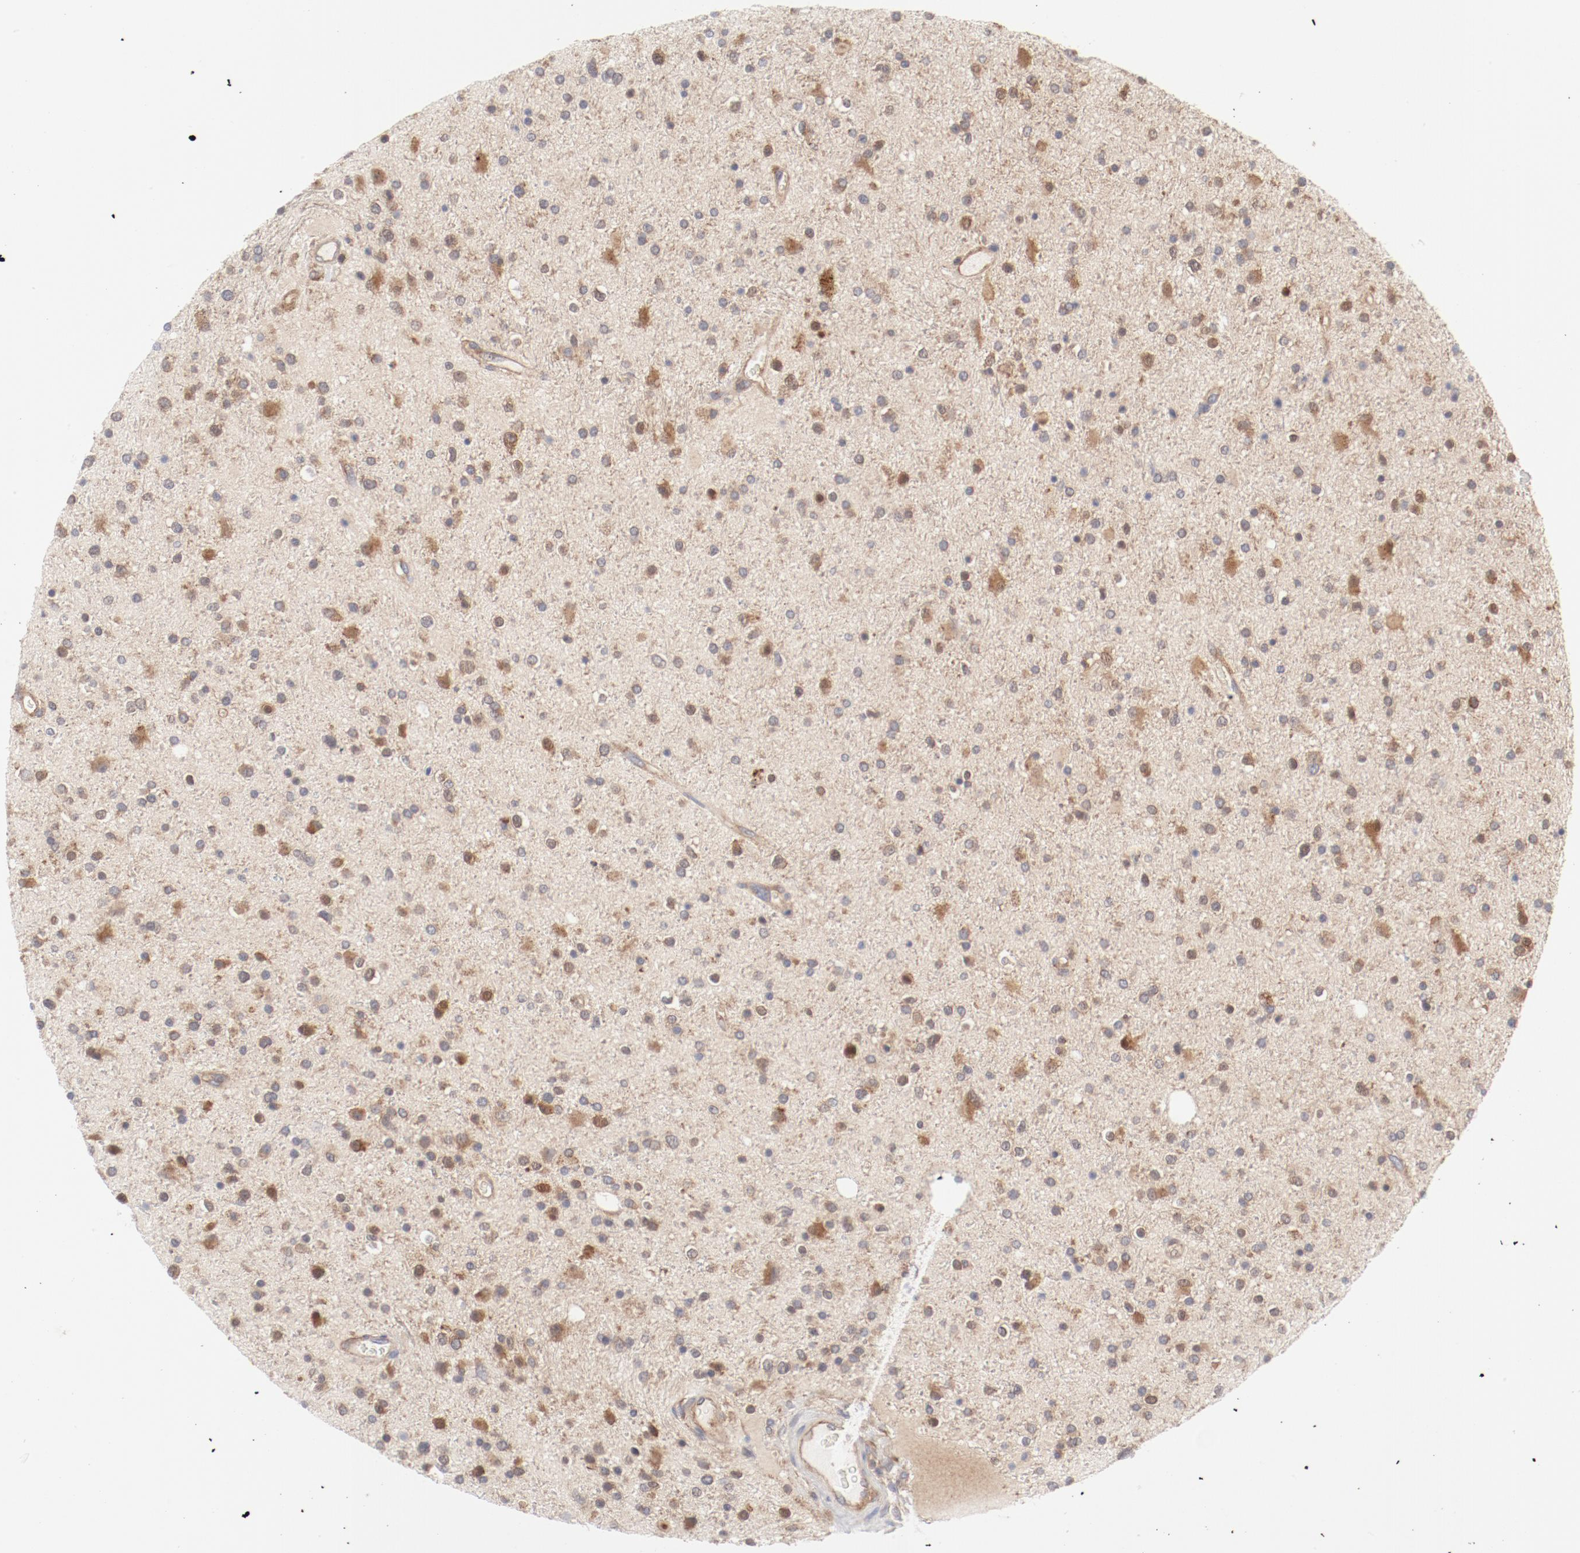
{"staining": {"intensity": "moderate", "quantity": "25%-75%", "location": "cytoplasmic/membranous,nuclear"}, "tissue": "glioma", "cell_type": "Tumor cells", "image_type": "cancer", "snomed": [{"axis": "morphology", "description": "Glioma, malignant, High grade"}, {"axis": "topography", "description": "Brain"}], "caption": "Tumor cells display moderate cytoplasmic/membranous and nuclear positivity in about 25%-75% of cells in glioma.", "gene": "AP2A1", "patient": {"sex": "male", "age": 33}}